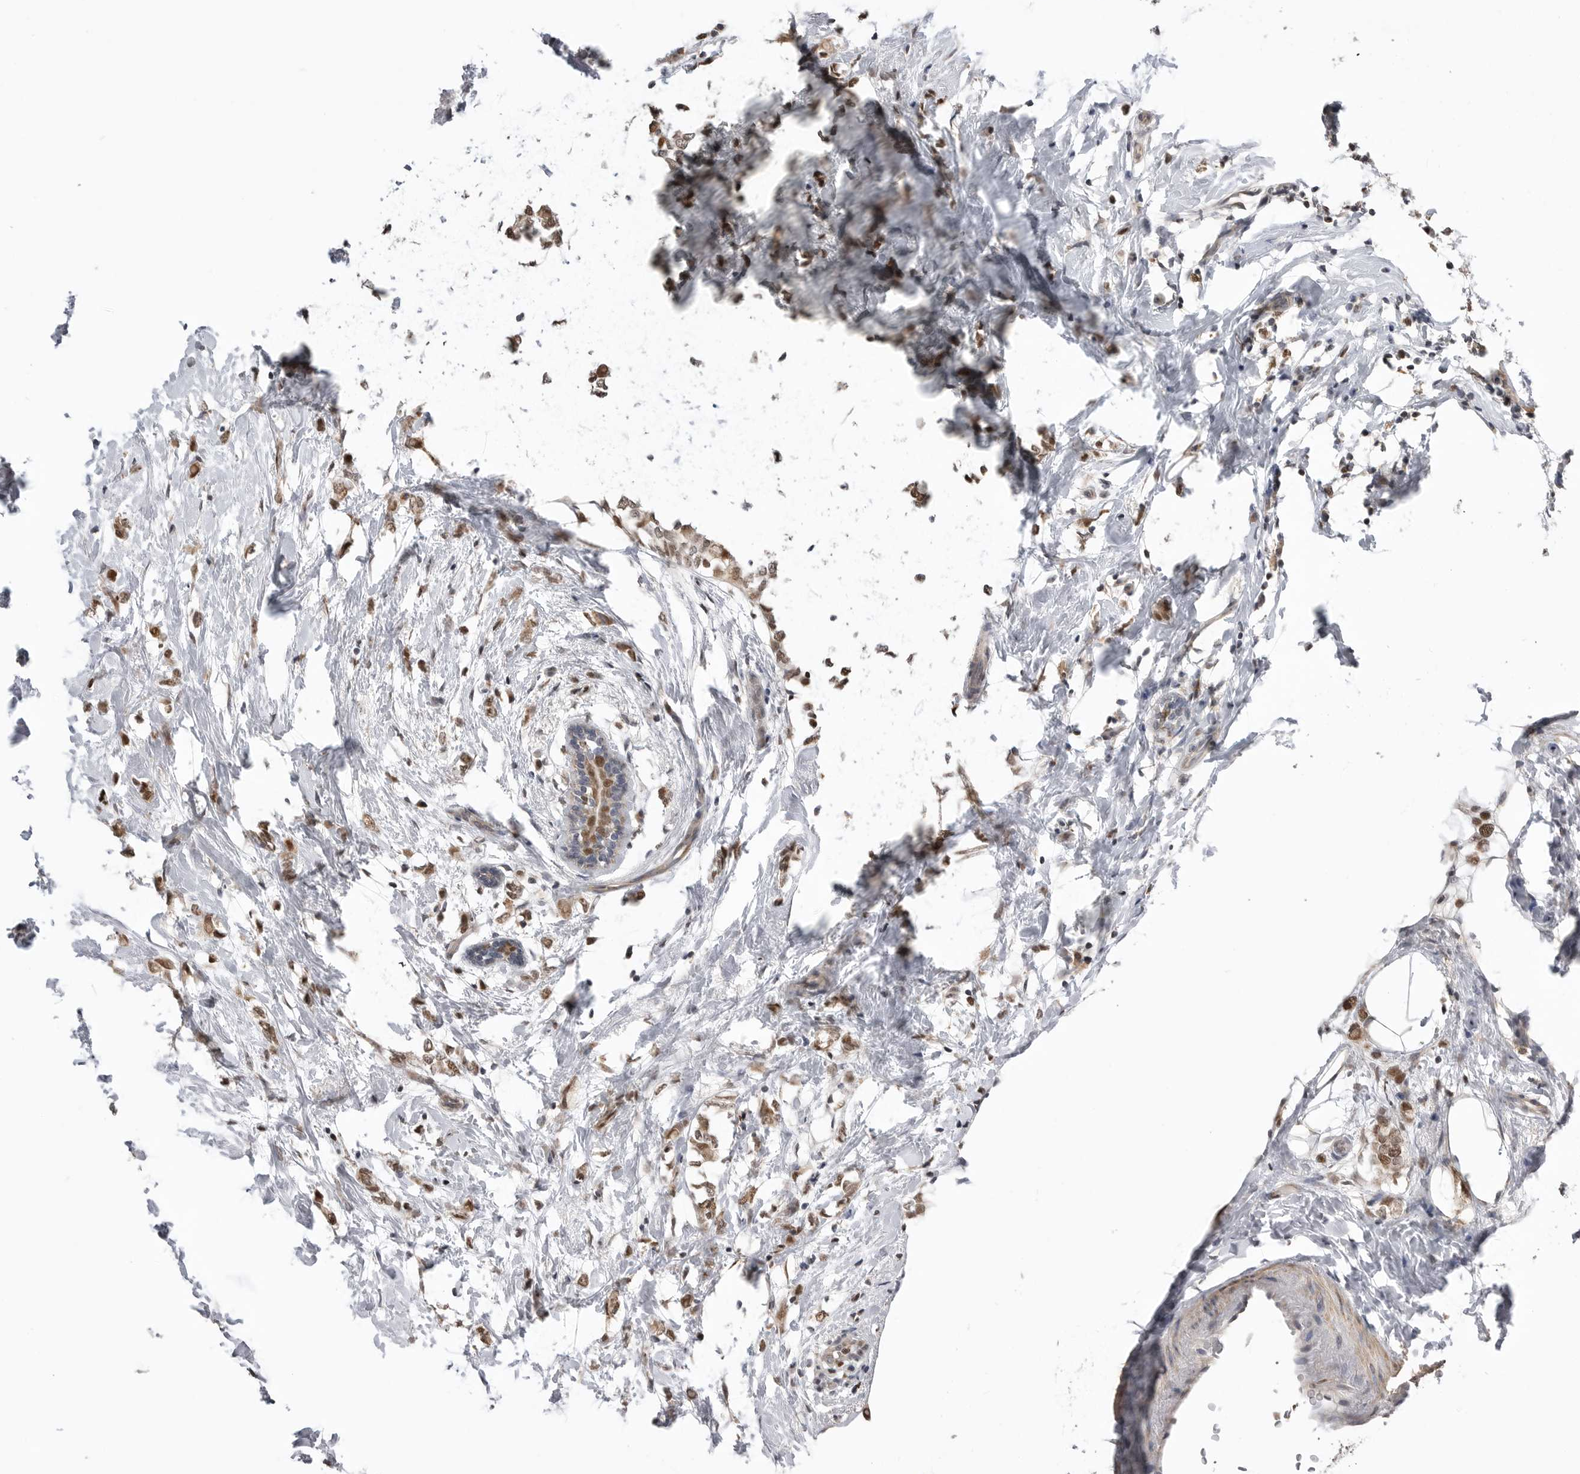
{"staining": {"intensity": "moderate", "quantity": ">75%", "location": "cytoplasmic/membranous,nuclear"}, "tissue": "breast cancer", "cell_type": "Tumor cells", "image_type": "cancer", "snomed": [{"axis": "morphology", "description": "Normal tissue, NOS"}, {"axis": "morphology", "description": "Lobular carcinoma"}, {"axis": "topography", "description": "Breast"}], "caption": "Protein staining by immunohistochemistry displays moderate cytoplasmic/membranous and nuclear staining in about >75% of tumor cells in breast lobular carcinoma.", "gene": "SMARCC1", "patient": {"sex": "female", "age": 47}}